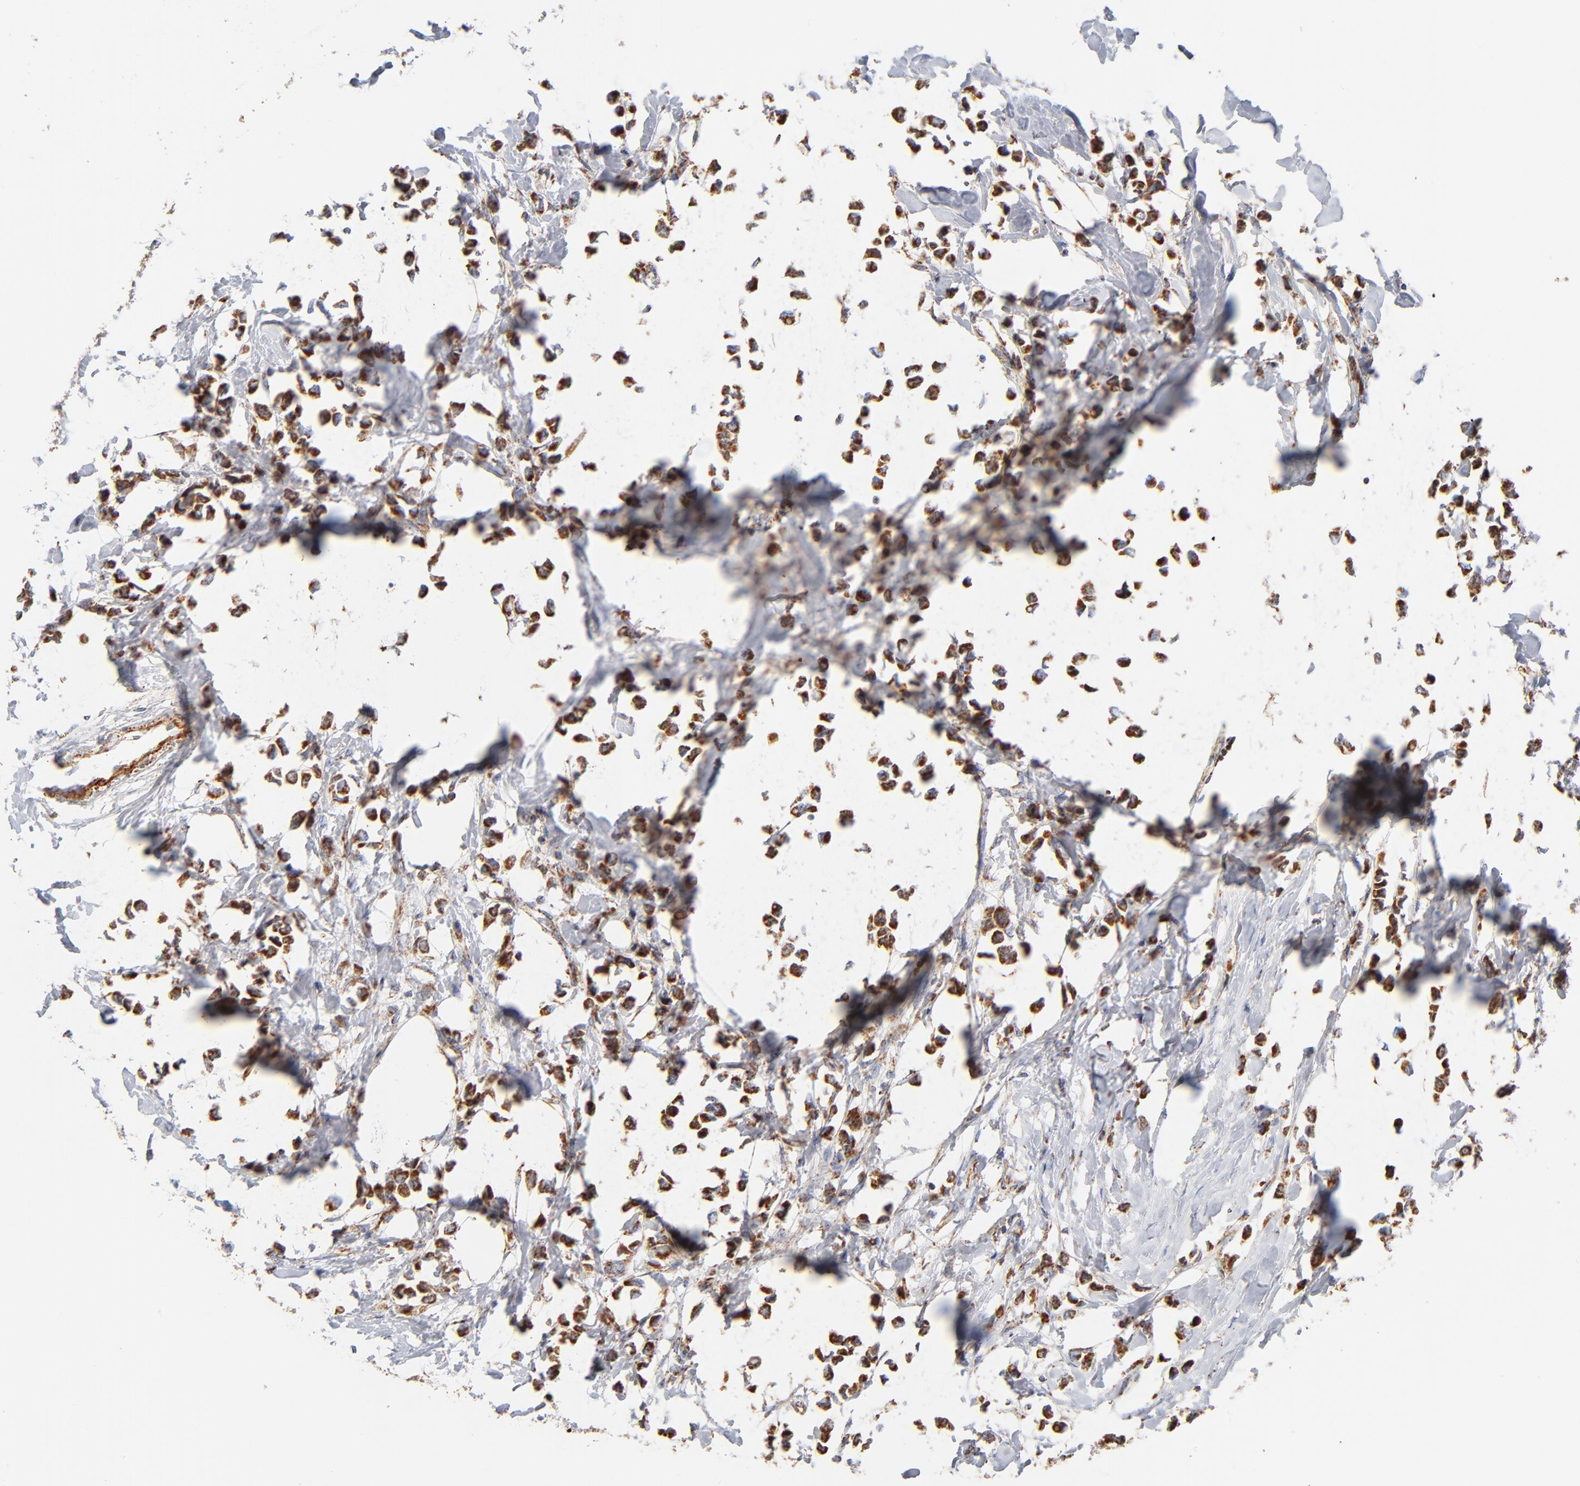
{"staining": {"intensity": "strong", "quantity": ">75%", "location": "cytoplasmic/membranous"}, "tissue": "breast cancer", "cell_type": "Tumor cells", "image_type": "cancer", "snomed": [{"axis": "morphology", "description": "Lobular carcinoma"}, {"axis": "topography", "description": "Breast"}], "caption": "Immunohistochemistry (IHC) (DAB) staining of human breast cancer (lobular carcinoma) exhibits strong cytoplasmic/membranous protein staining in approximately >75% of tumor cells.", "gene": "UQCRC1", "patient": {"sex": "female", "age": 51}}